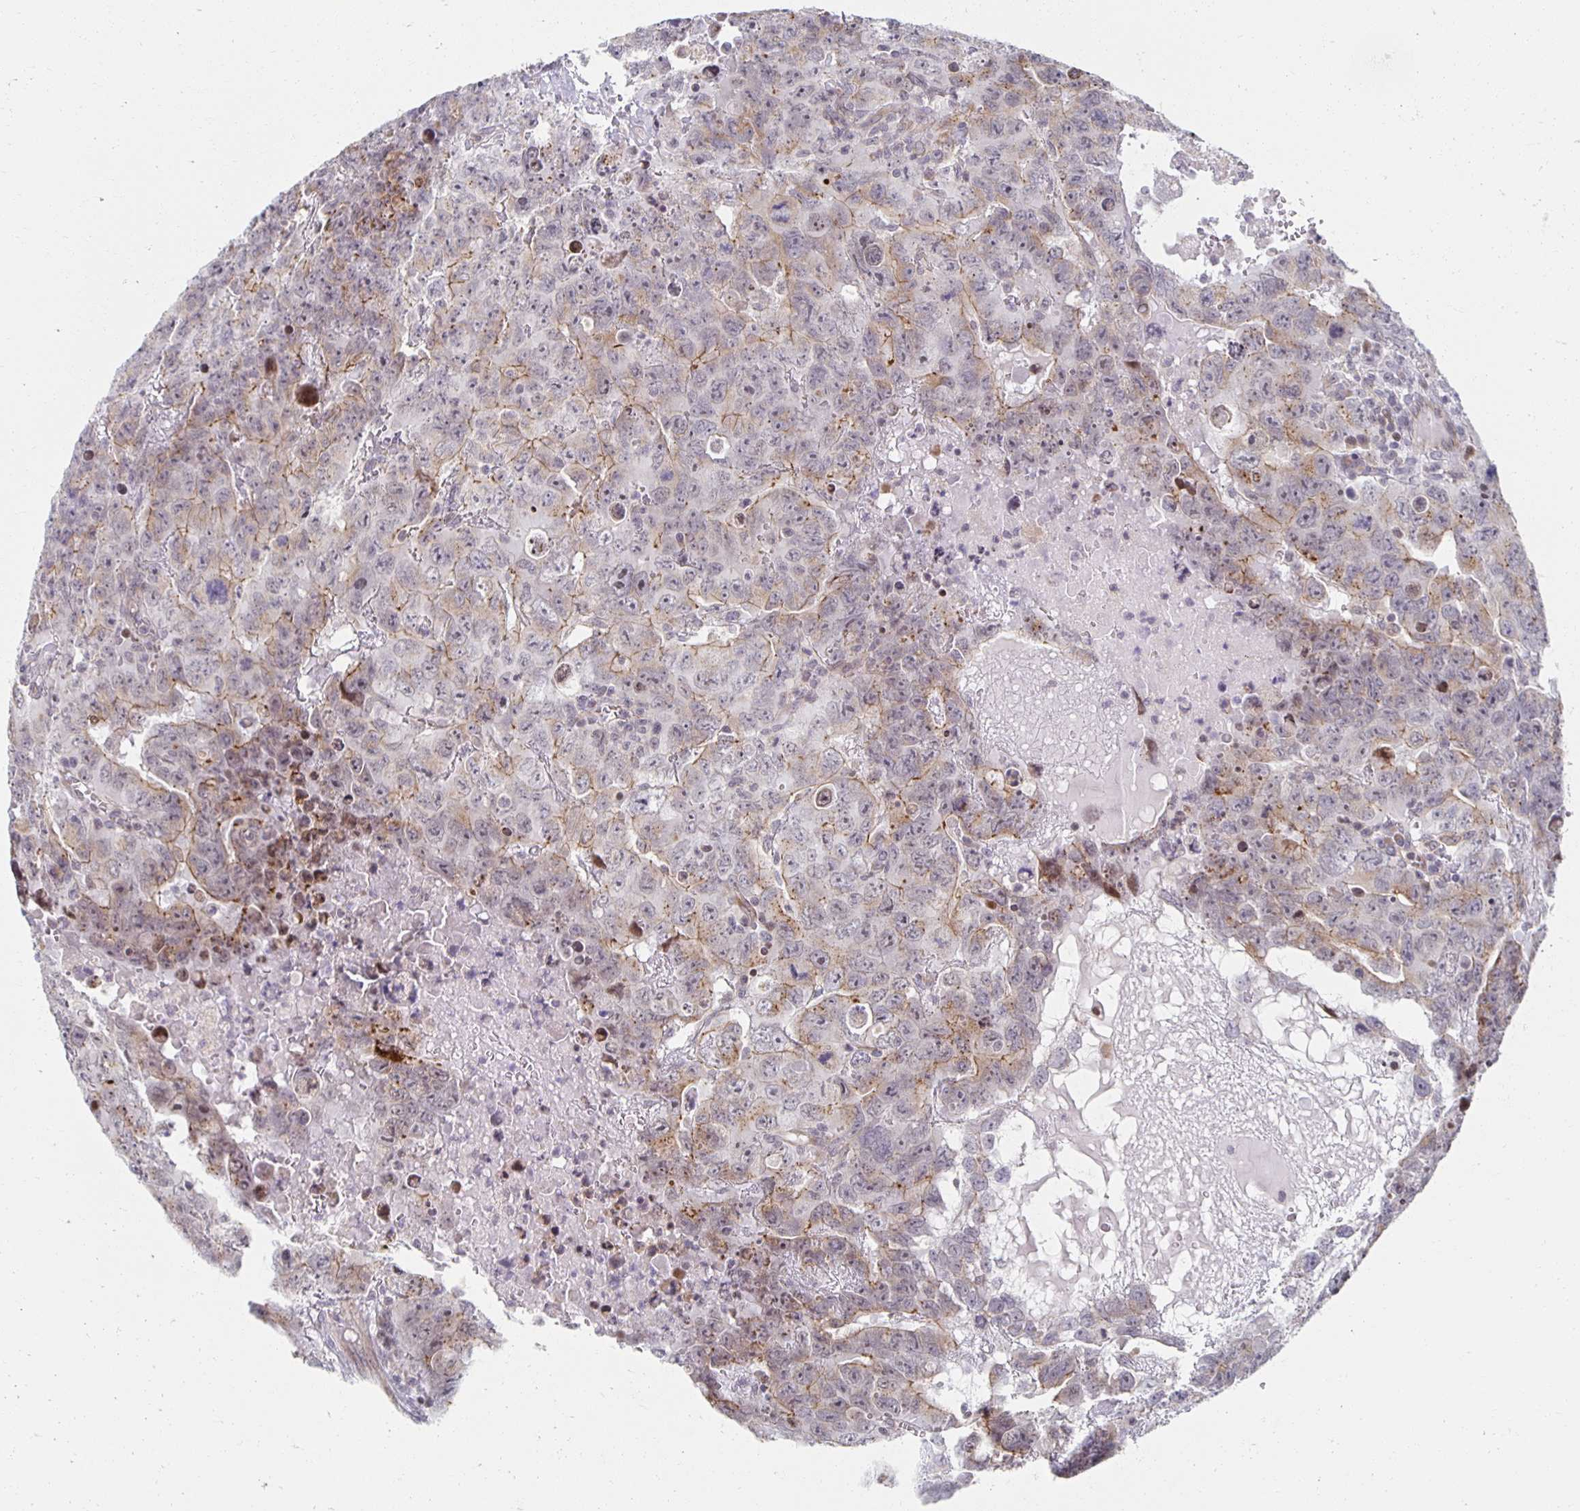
{"staining": {"intensity": "weak", "quantity": "25%-75%", "location": "cytoplasmic/membranous"}, "tissue": "testis cancer", "cell_type": "Tumor cells", "image_type": "cancer", "snomed": [{"axis": "morphology", "description": "Carcinoma, Embryonal, NOS"}, {"axis": "topography", "description": "Testis"}], "caption": "Immunohistochemical staining of human testis cancer (embryonal carcinoma) displays low levels of weak cytoplasmic/membranous protein staining in approximately 25%-75% of tumor cells.", "gene": "HCFC1R1", "patient": {"sex": "male", "age": 24}}